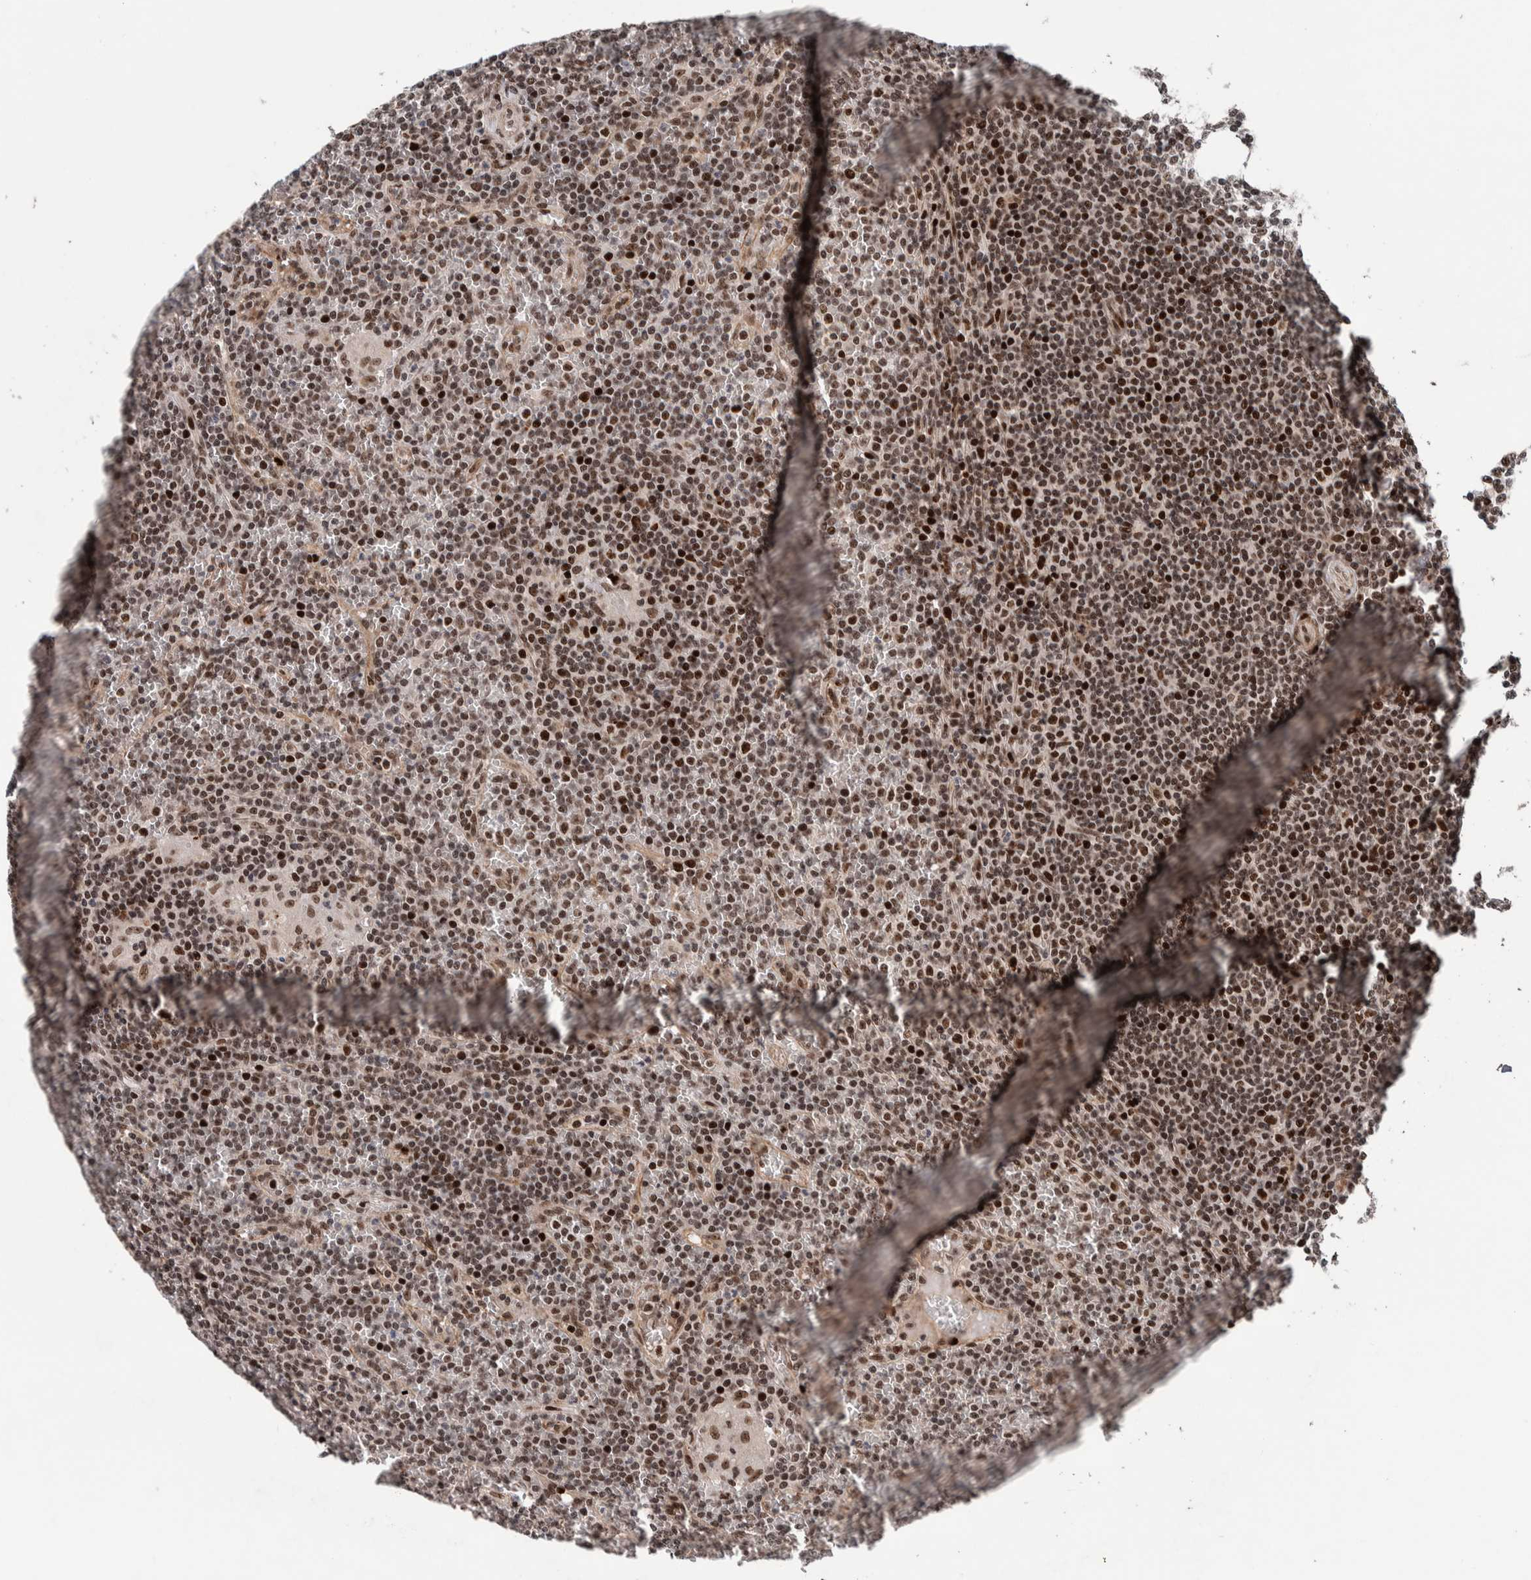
{"staining": {"intensity": "strong", "quantity": ">75%", "location": "nuclear"}, "tissue": "lymphoma", "cell_type": "Tumor cells", "image_type": "cancer", "snomed": [{"axis": "morphology", "description": "Malignant lymphoma, non-Hodgkin's type, Low grade"}, {"axis": "topography", "description": "Spleen"}], "caption": "Immunohistochemical staining of lymphoma reveals high levels of strong nuclear protein positivity in about >75% of tumor cells. The protein is stained brown, and the nuclei are stained in blue (DAB (3,3'-diaminobenzidine) IHC with brightfield microscopy, high magnification).", "gene": "CHD4", "patient": {"sex": "female", "age": 19}}